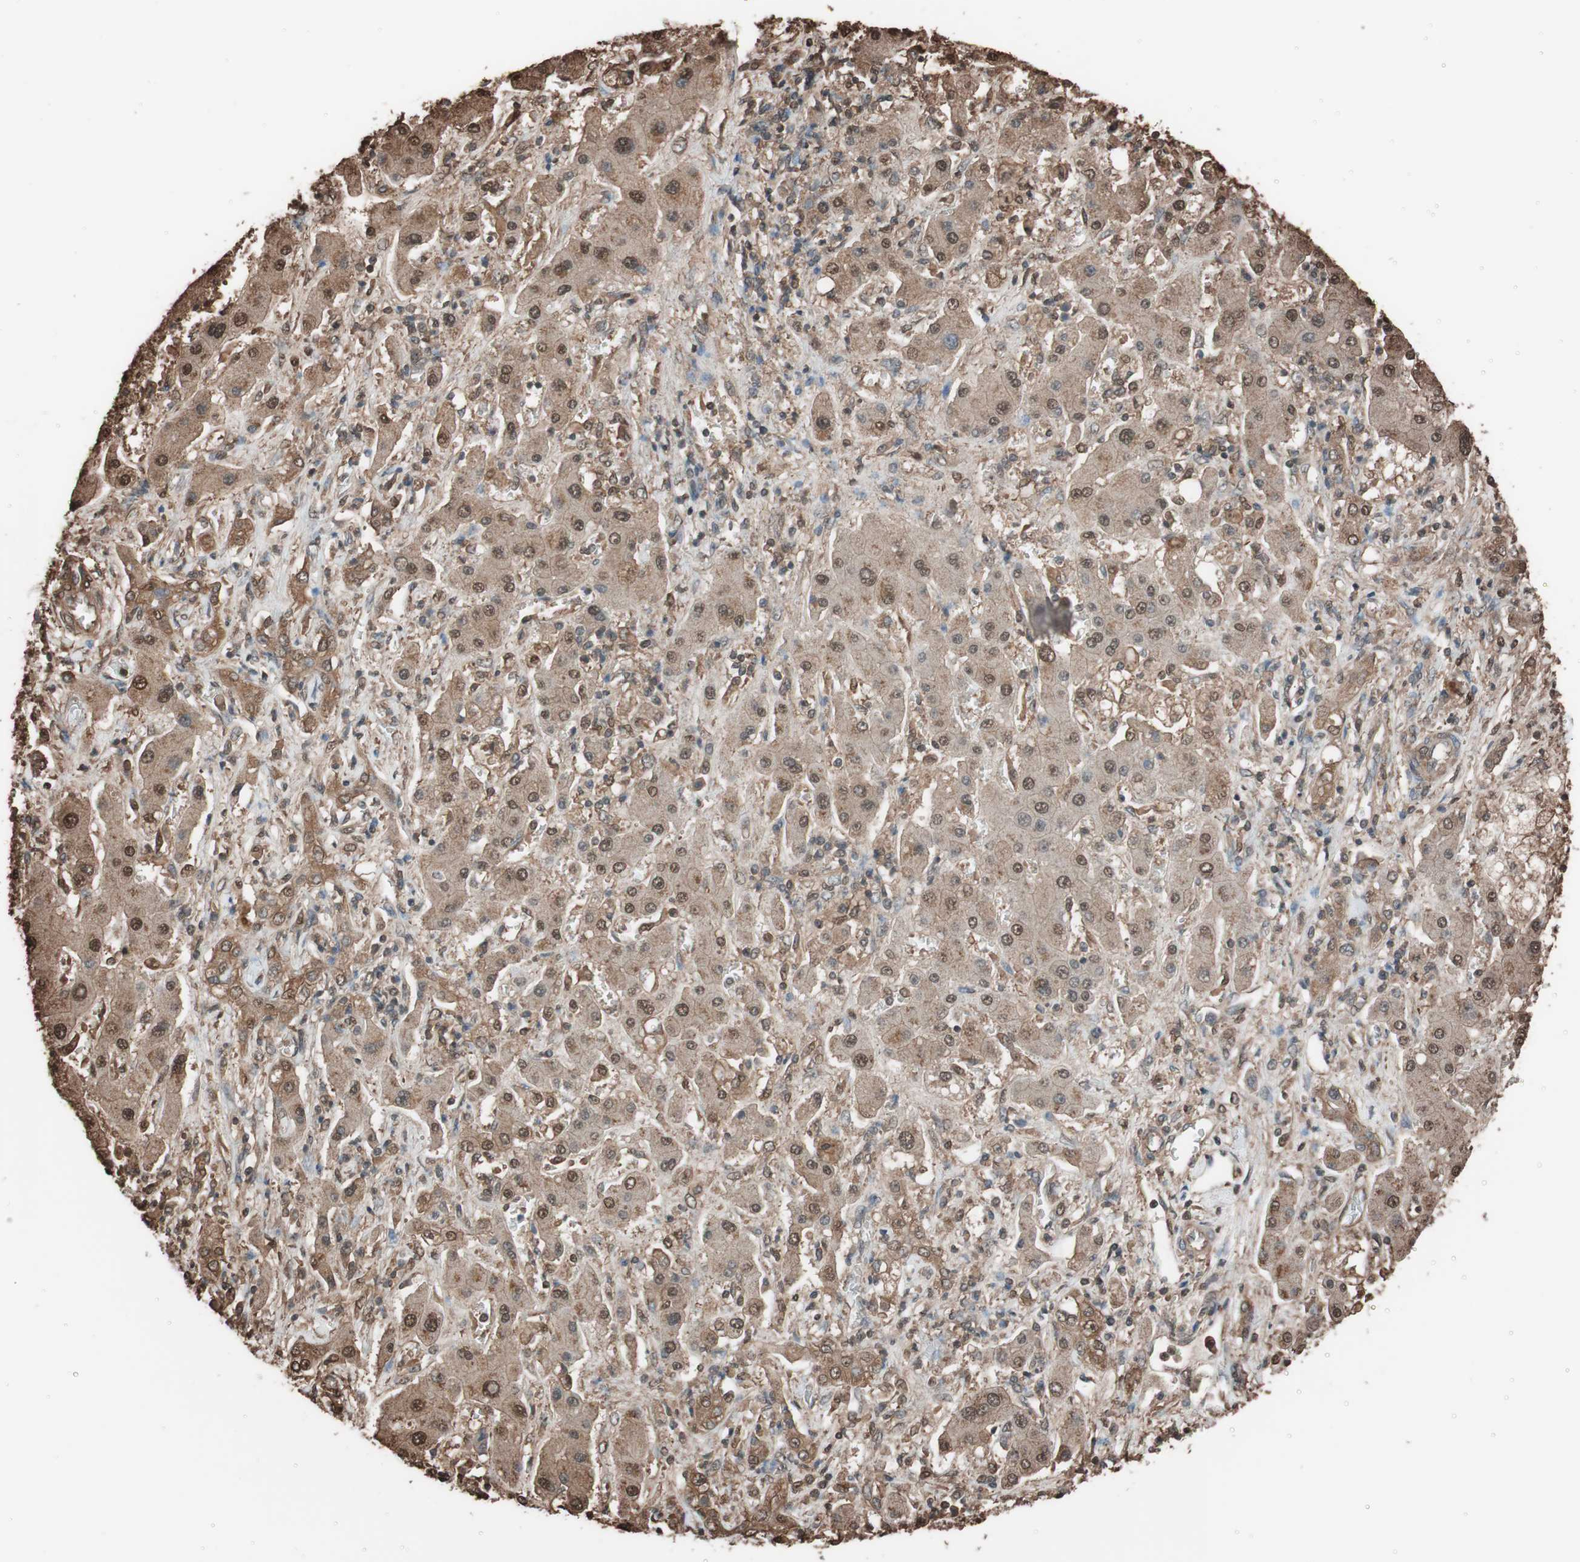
{"staining": {"intensity": "moderate", "quantity": ">75%", "location": "cytoplasmic/membranous"}, "tissue": "liver cancer", "cell_type": "Tumor cells", "image_type": "cancer", "snomed": [{"axis": "morphology", "description": "Cholangiocarcinoma"}, {"axis": "topography", "description": "Liver"}], "caption": "Cholangiocarcinoma (liver) stained for a protein (brown) displays moderate cytoplasmic/membranous positive staining in about >75% of tumor cells.", "gene": "CALM2", "patient": {"sex": "male", "age": 50}}